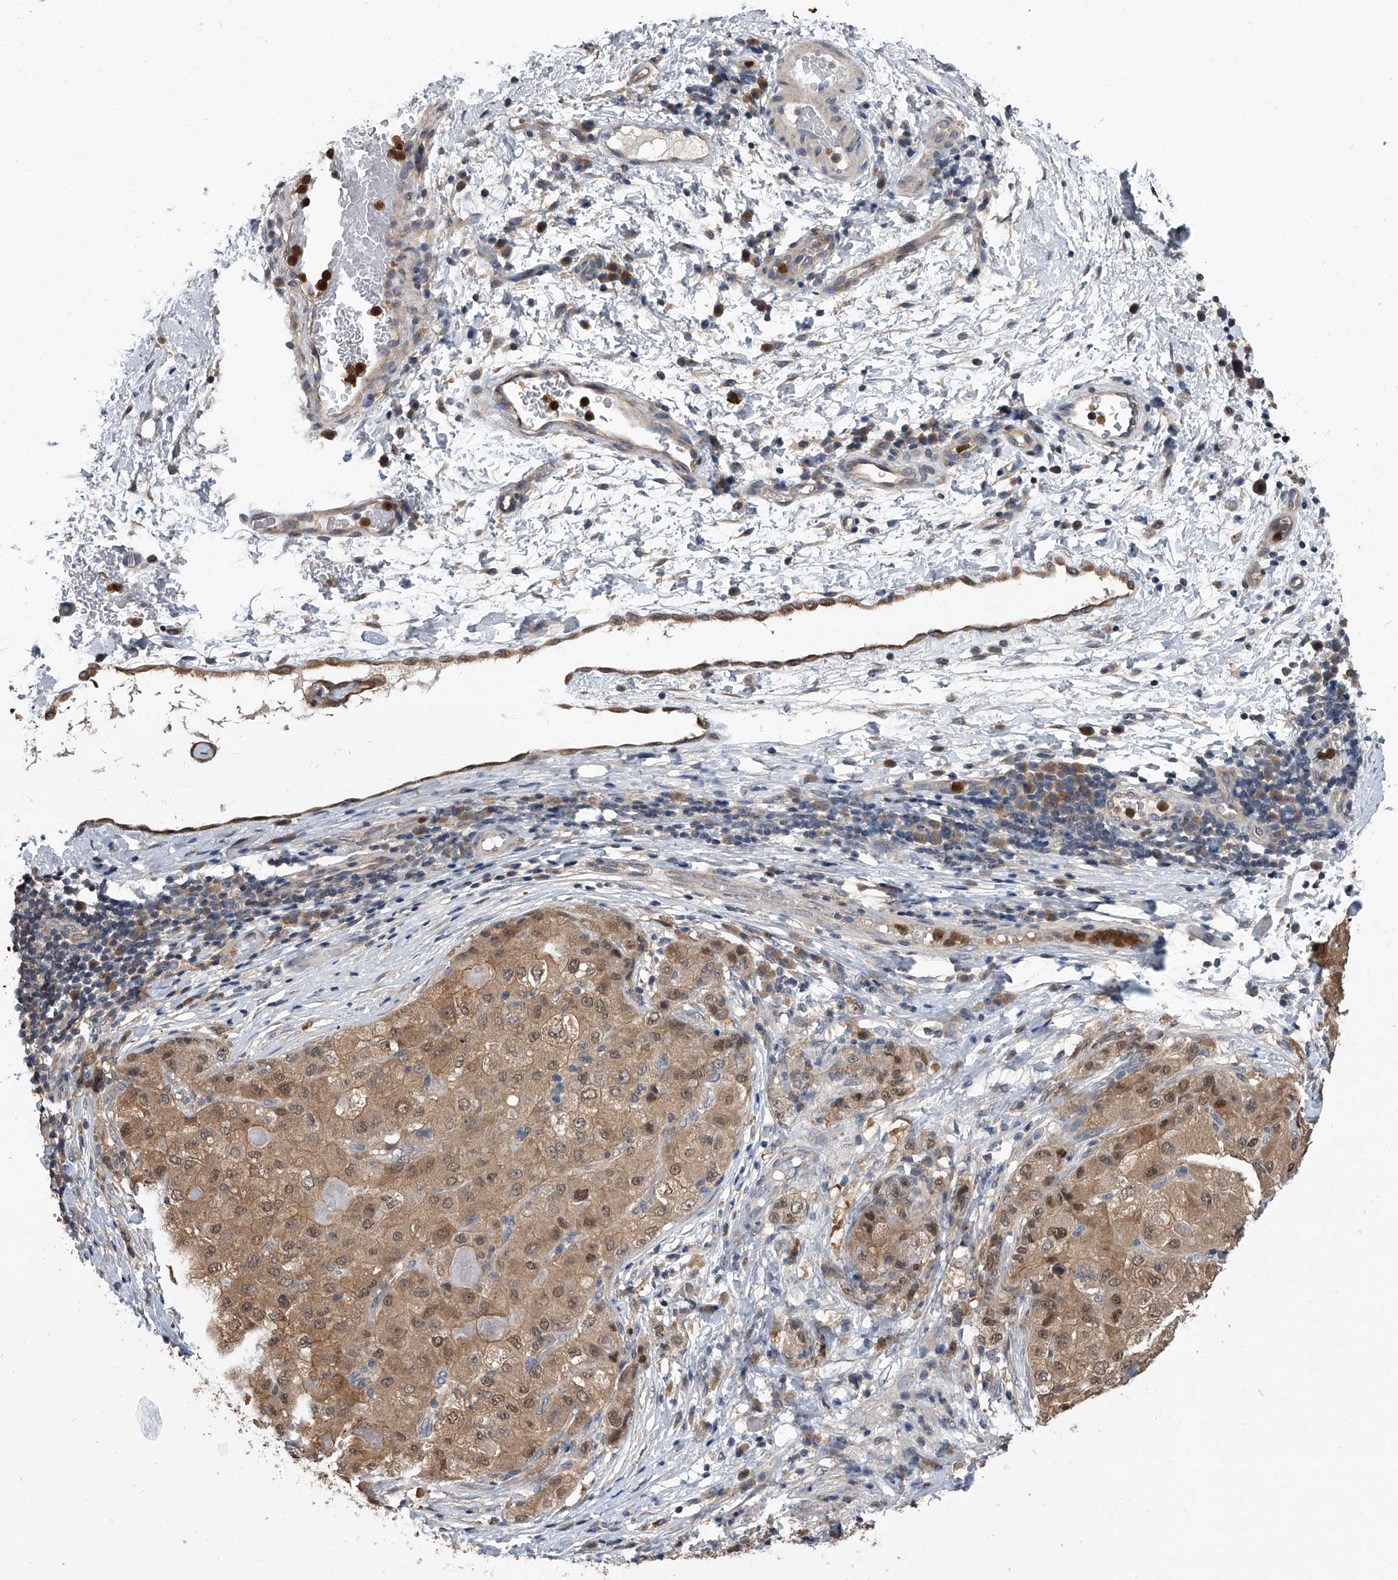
{"staining": {"intensity": "moderate", "quantity": ">75%", "location": "cytoplasmic/membranous,nuclear"}, "tissue": "liver cancer", "cell_type": "Tumor cells", "image_type": "cancer", "snomed": [{"axis": "morphology", "description": "Carcinoma, Hepatocellular, NOS"}, {"axis": "topography", "description": "Liver"}], "caption": "There is medium levels of moderate cytoplasmic/membranous and nuclear staining in tumor cells of liver cancer (hepatocellular carcinoma), as demonstrated by immunohistochemical staining (brown color).", "gene": "BHLHE23", "patient": {"sex": "male", "age": 80}}